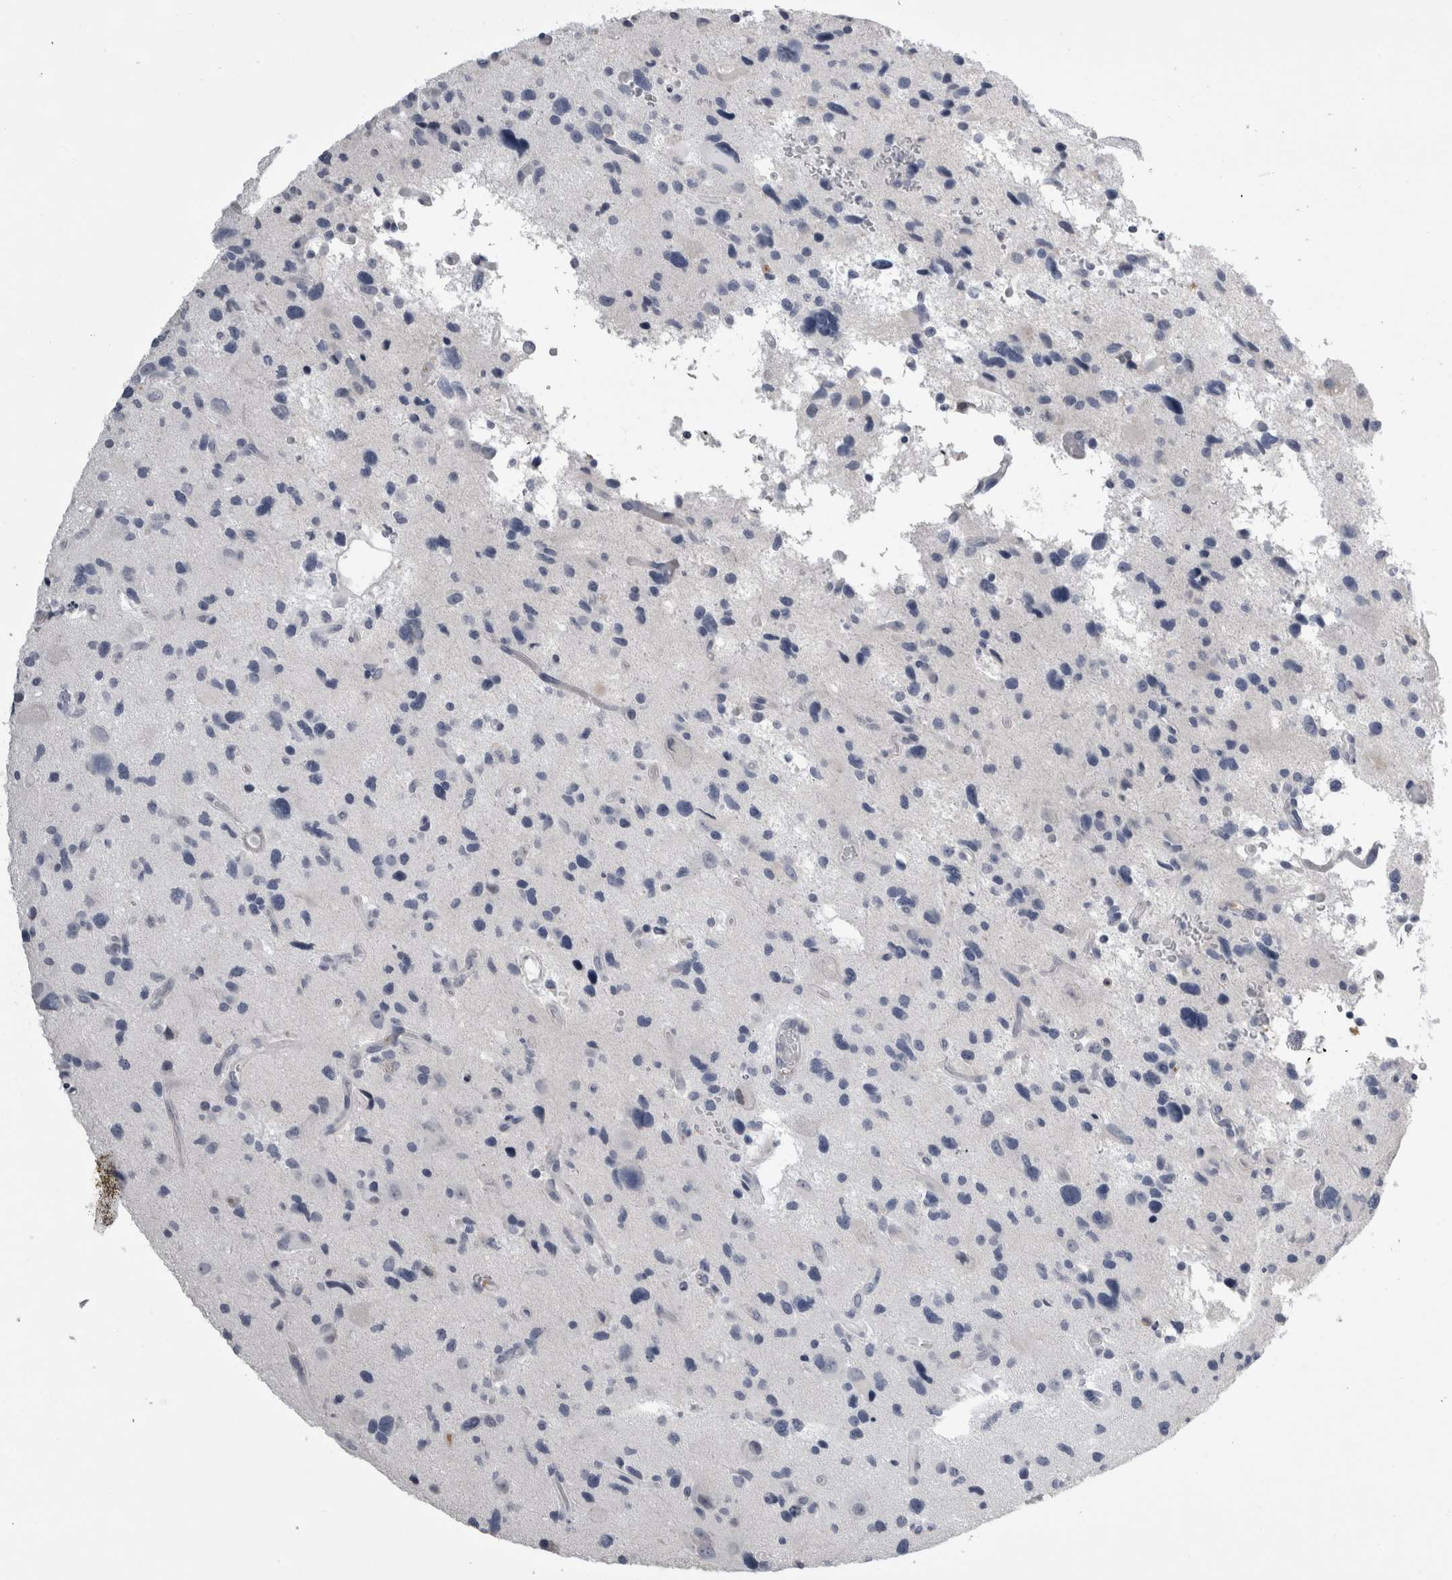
{"staining": {"intensity": "negative", "quantity": "none", "location": "none"}, "tissue": "glioma", "cell_type": "Tumor cells", "image_type": "cancer", "snomed": [{"axis": "morphology", "description": "Glioma, malignant, High grade"}, {"axis": "topography", "description": "Brain"}], "caption": "Photomicrograph shows no significant protein staining in tumor cells of malignant glioma (high-grade). The staining is performed using DAB (3,3'-diaminobenzidine) brown chromogen with nuclei counter-stained in using hematoxylin.", "gene": "ALDH8A1", "patient": {"sex": "male", "age": 33}}